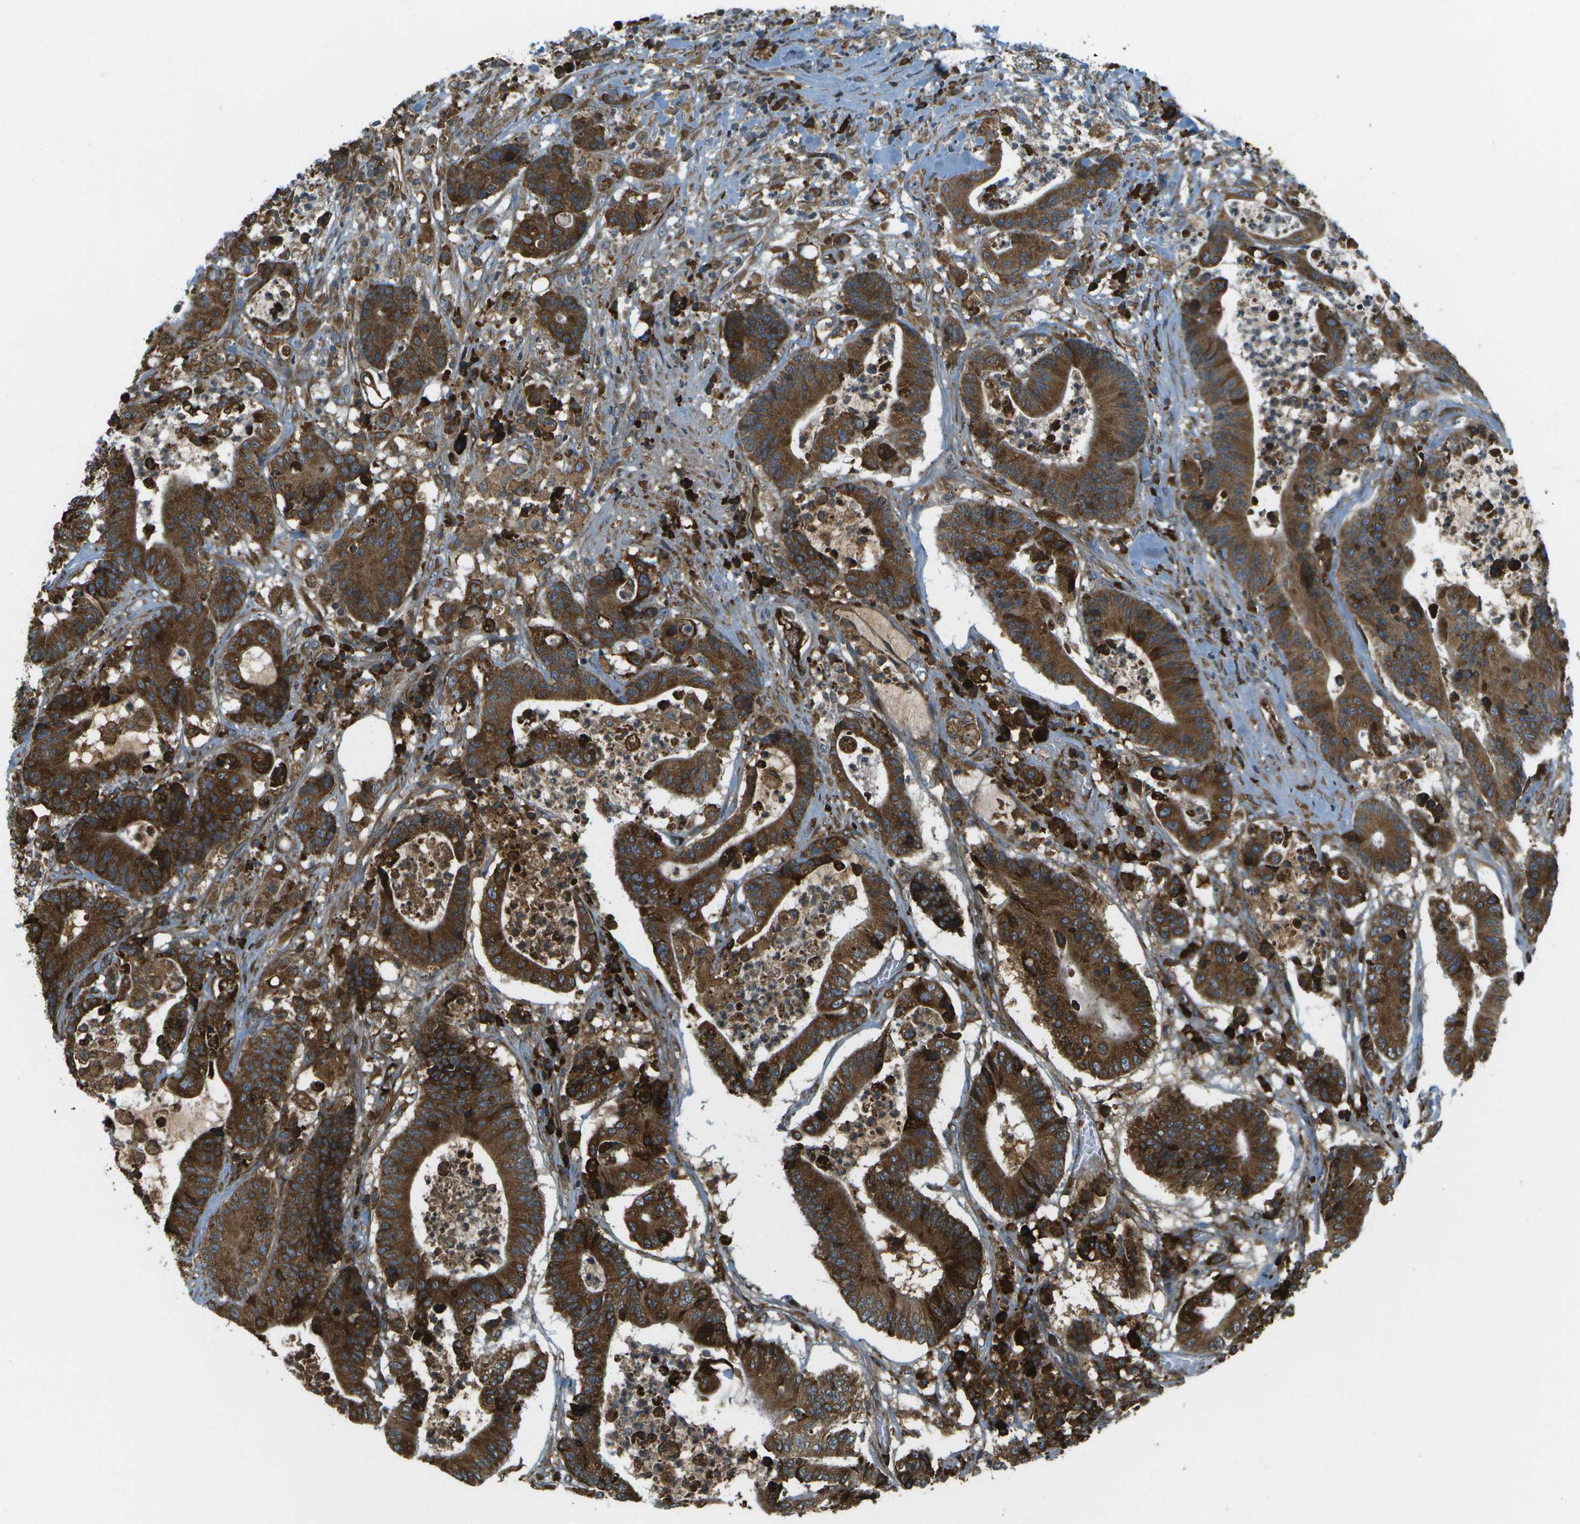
{"staining": {"intensity": "strong", "quantity": ">75%", "location": "cytoplasmic/membranous"}, "tissue": "colorectal cancer", "cell_type": "Tumor cells", "image_type": "cancer", "snomed": [{"axis": "morphology", "description": "Adenocarcinoma, NOS"}, {"axis": "topography", "description": "Colon"}], "caption": "A high amount of strong cytoplasmic/membranous expression is appreciated in approximately >75% of tumor cells in adenocarcinoma (colorectal) tissue.", "gene": "USP30", "patient": {"sex": "female", "age": 84}}